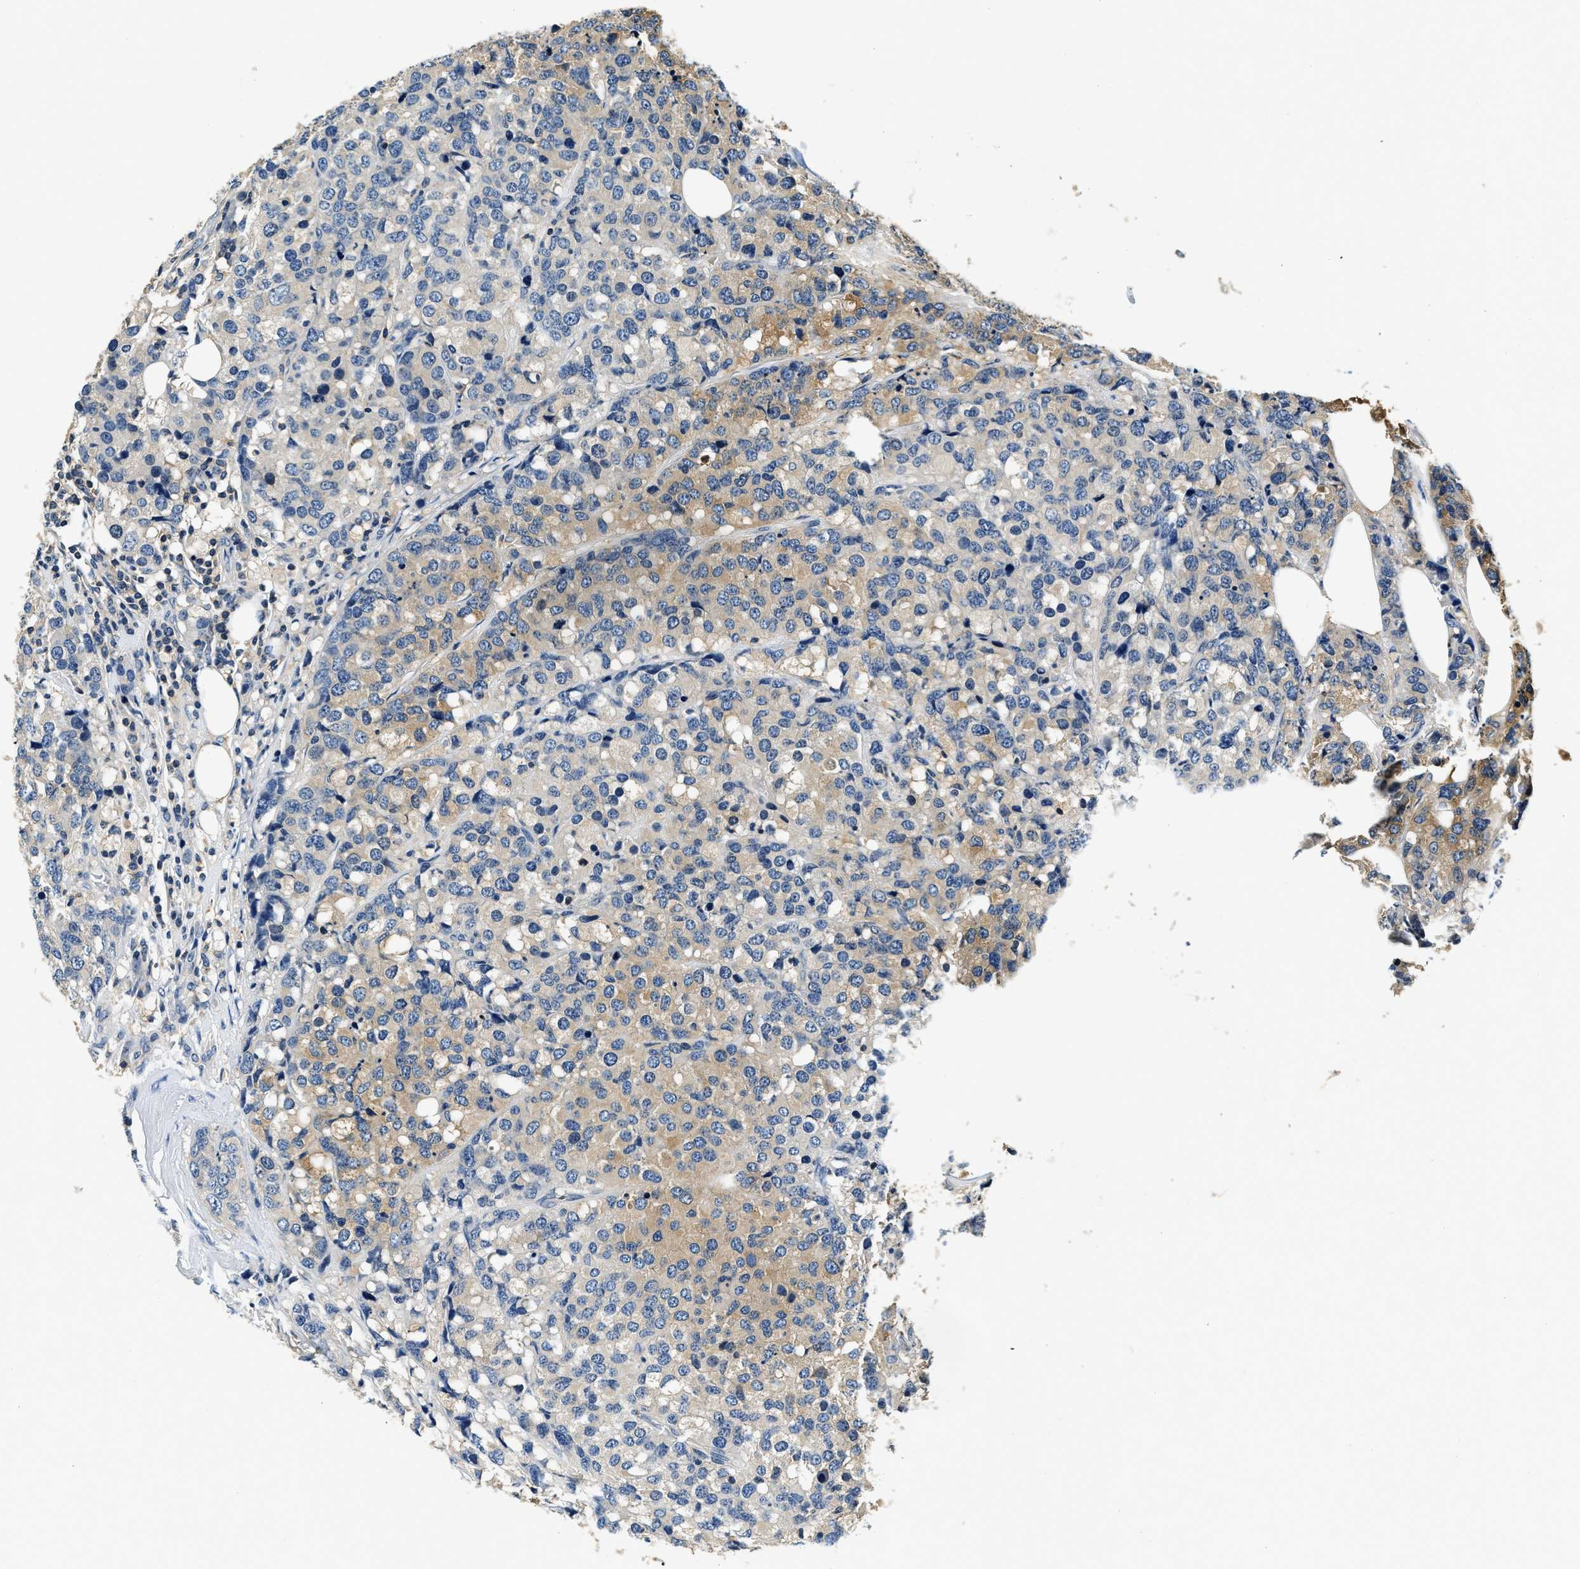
{"staining": {"intensity": "moderate", "quantity": "25%-75%", "location": "cytoplasmic/membranous"}, "tissue": "breast cancer", "cell_type": "Tumor cells", "image_type": "cancer", "snomed": [{"axis": "morphology", "description": "Lobular carcinoma"}, {"axis": "topography", "description": "Breast"}], "caption": "IHC photomicrograph of neoplastic tissue: lobular carcinoma (breast) stained using IHC displays medium levels of moderate protein expression localized specifically in the cytoplasmic/membranous of tumor cells, appearing as a cytoplasmic/membranous brown color.", "gene": "RESF1", "patient": {"sex": "female", "age": 59}}